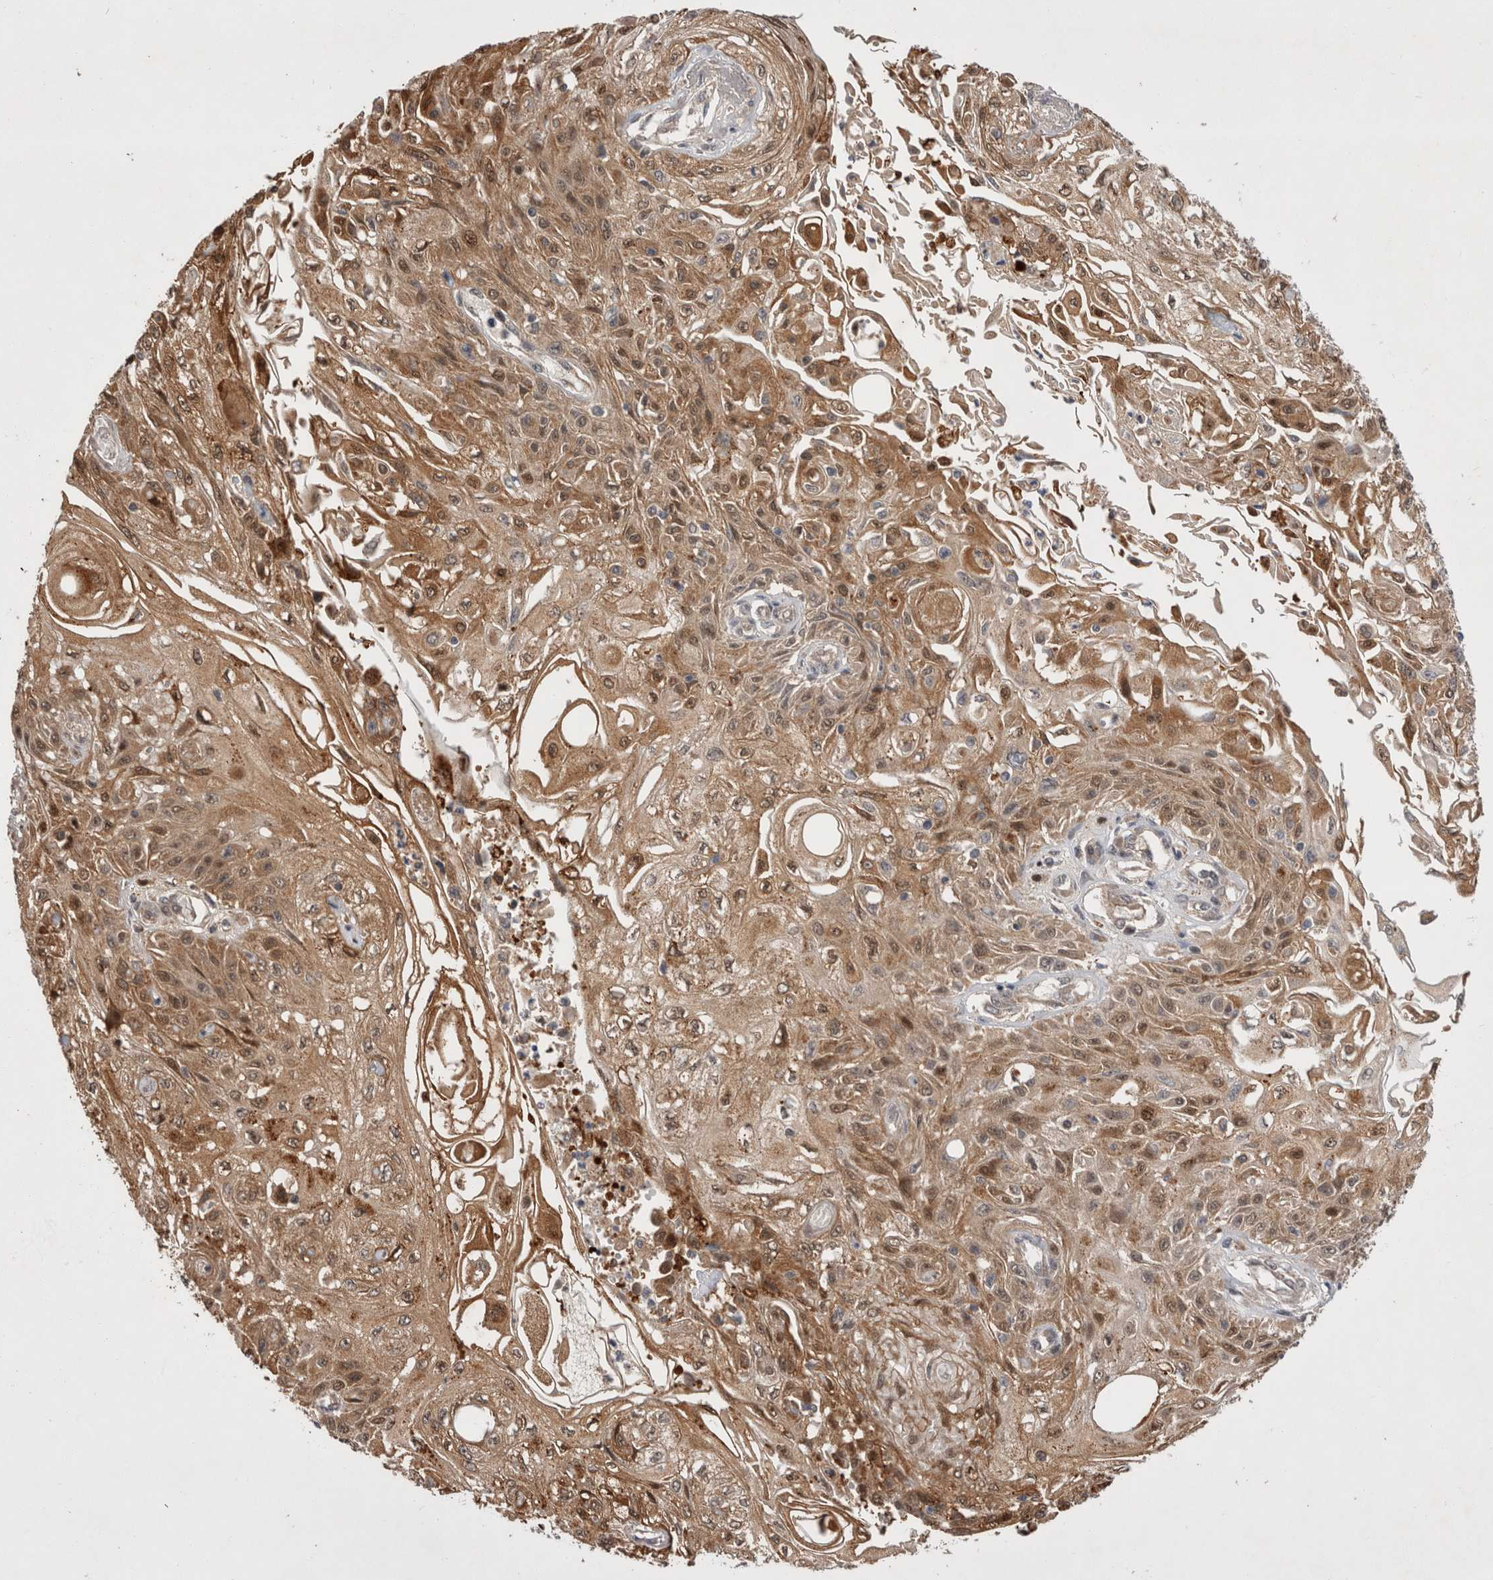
{"staining": {"intensity": "moderate", "quantity": ">75%", "location": "cytoplasmic/membranous,nuclear"}, "tissue": "skin cancer", "cell_type": "Tumor cells", "image_type": "cancer", "snomed": [{"axis": "morphology", "description": "Squamous cell carcinoma, NOS"}, {"axis": "morphology", "description": "Squamous cell carcinoma, metastatic, NOS"}, {"axis": "topography", "description": "Skin"}, {"axis": "topography", "description": "Lymph node"}], "caption": "Immunohistochemistry (IHC) of human skin metastatic squamous cell carcinoma shows medium levels of moderate cytoplasmic/membranous and nuclear positivity in approximately >75% of tumor cells.", "gene": "MRPL37", "patient": {"sex": "male", "age": 75}}